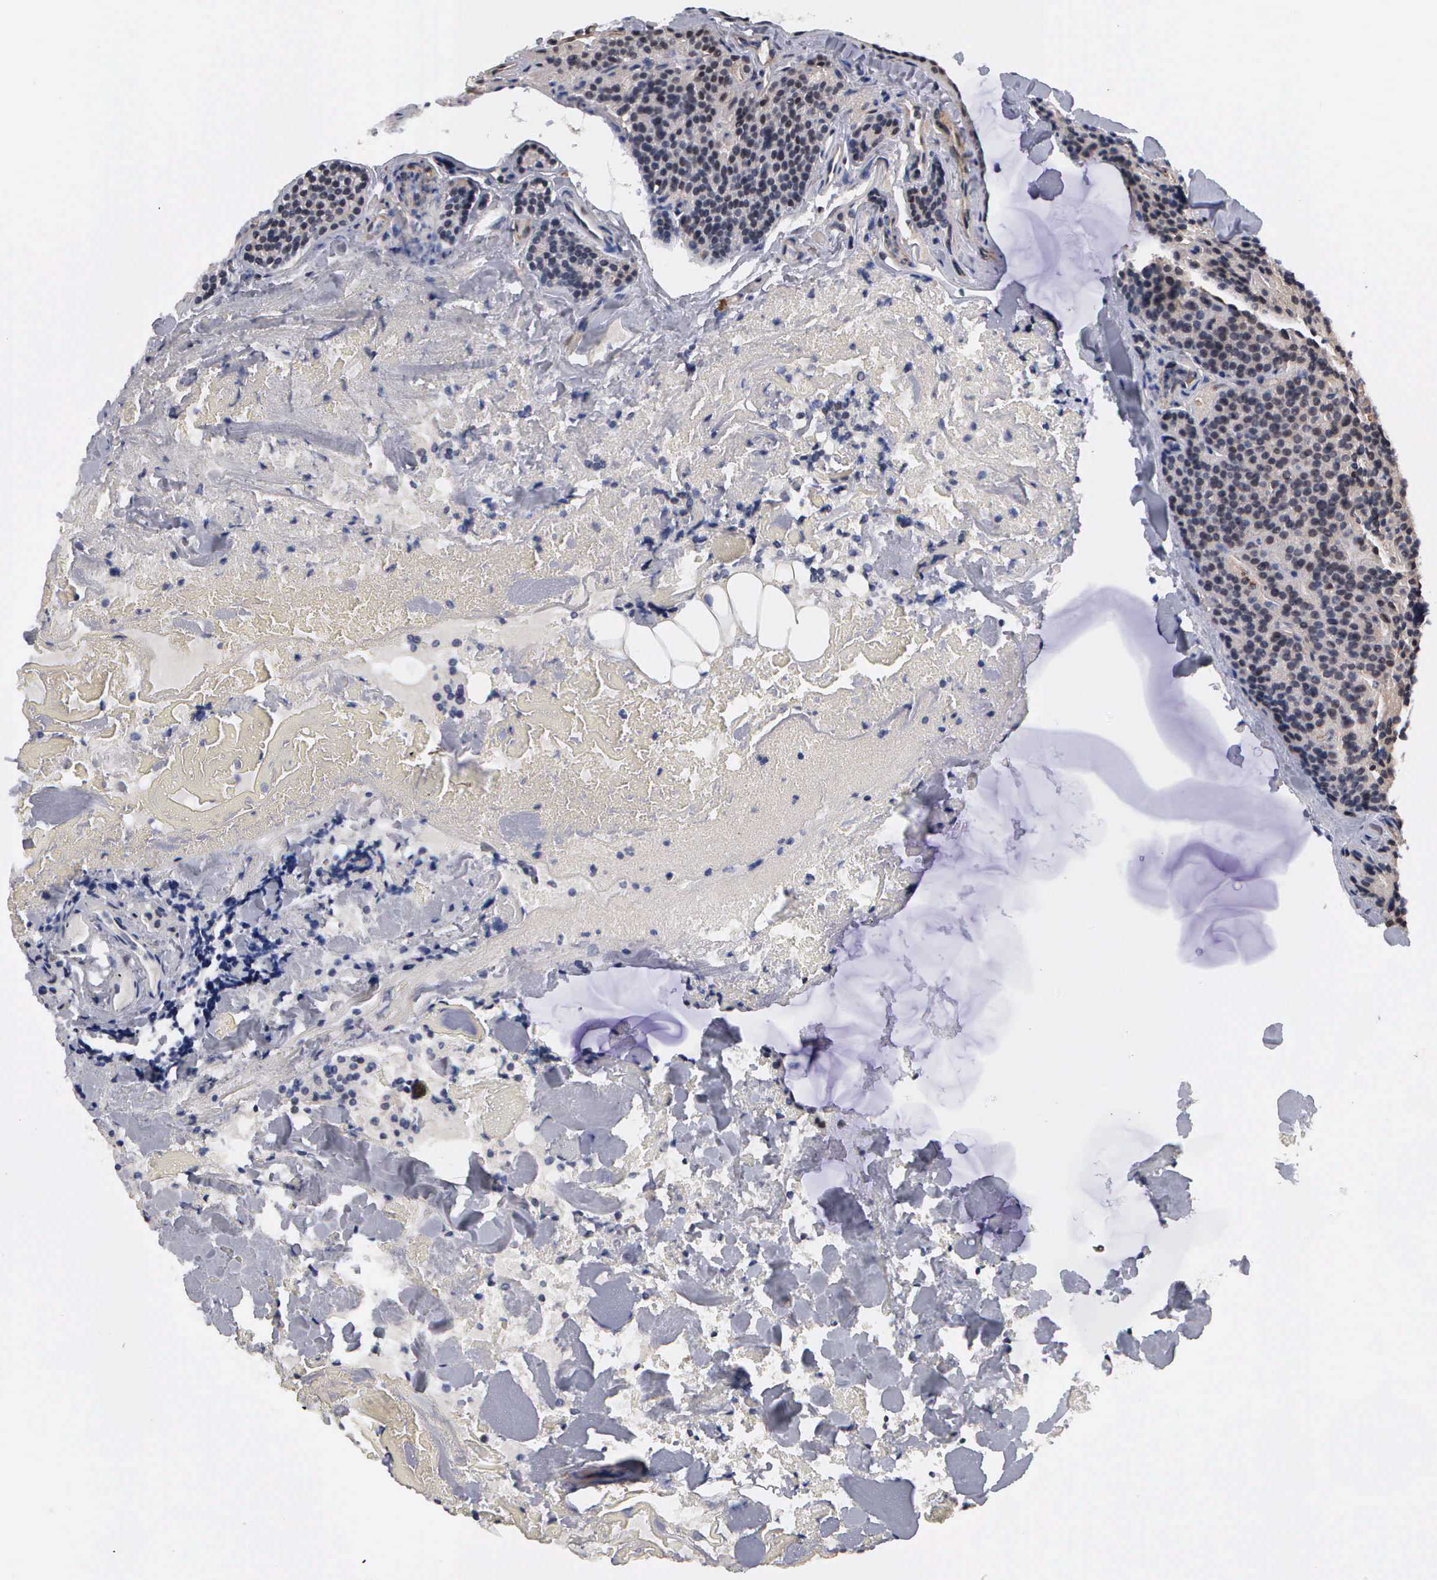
{"staining": {"intensity": "weak", "quantity": "25%-75%", "location": "cytoplasmic/membranous"}, "tissue": "parathyroid gland", "cell_type": "Glandular cells", "image_type": "normal", "snomed": [{"axis": "morphology", "description": "Normal tissue, NOS"}, {"axis": "topography", "description": "Parathyroid gland"}], "caption": "This micrograph exhibits immunohistochemistry (IHC) staining of benign human parathyroid gland, with low weak cytoplasmic/membranous expression in about 25%-75% of glandular cells.", "gene": "ZBTB33", "patient": {"sex": "female", "age": 29}}